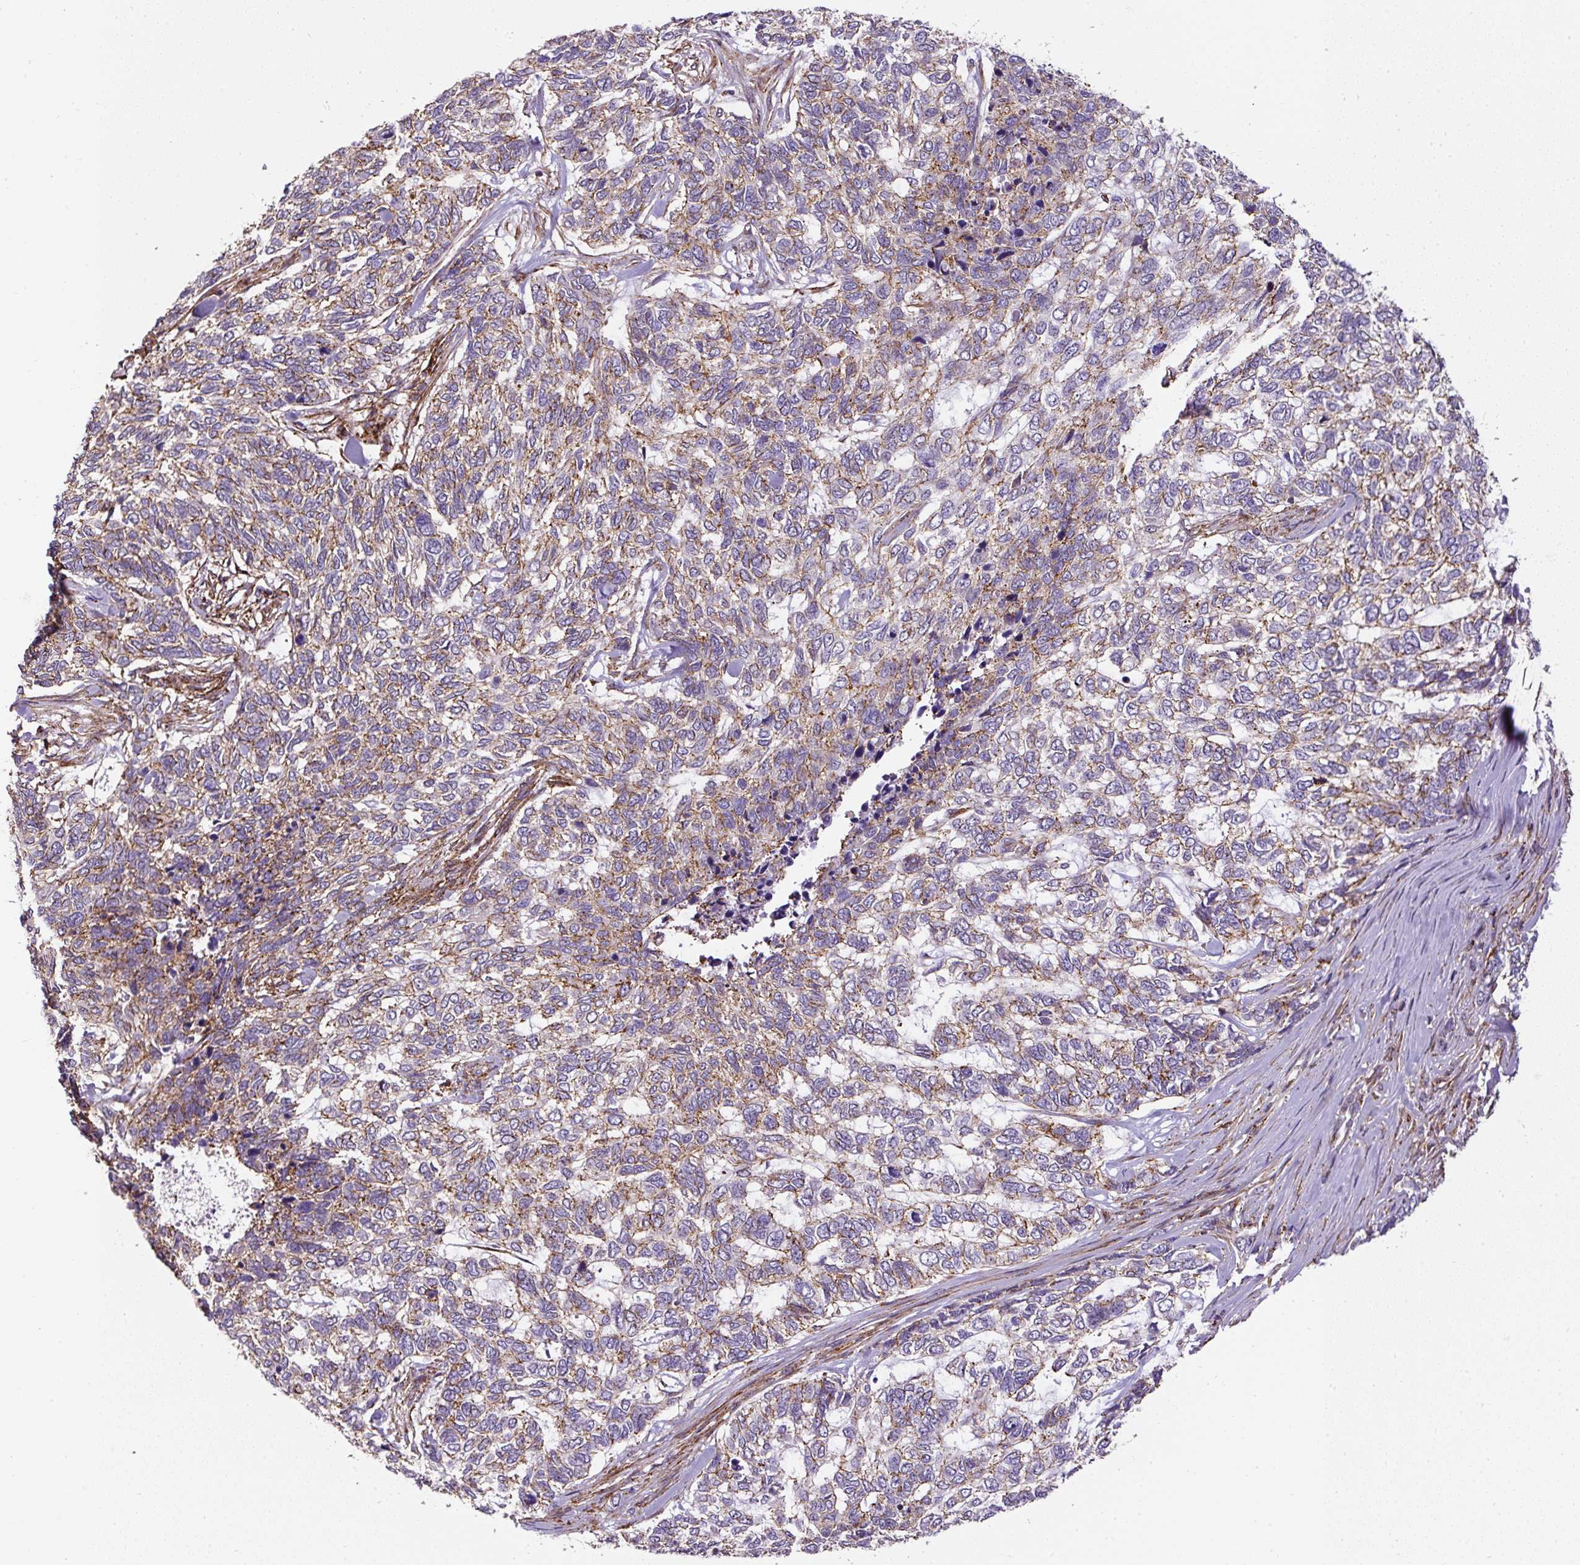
{"staining": {"intensity": "moderate", "quantity": "25%-75%", "location": "cytoplasmic/membranous"}, "tissue": "skin cancer", "cell_type": "Tumor cells", "image_type": "cancer", "snomed": [{"axis": "morphology", "description": "Basal cell carcinoma"}, {"axis": "topography", "description": "Skin"}], "caption": "Moderate cytoplasmic/membranous positivity for a protein is appreciated in approximately 25%-75% of tumor cells of skin basal cell carcinoma using IHC.", "gene": "RNF170", "patient": {"sex": "female", "age": 65}}